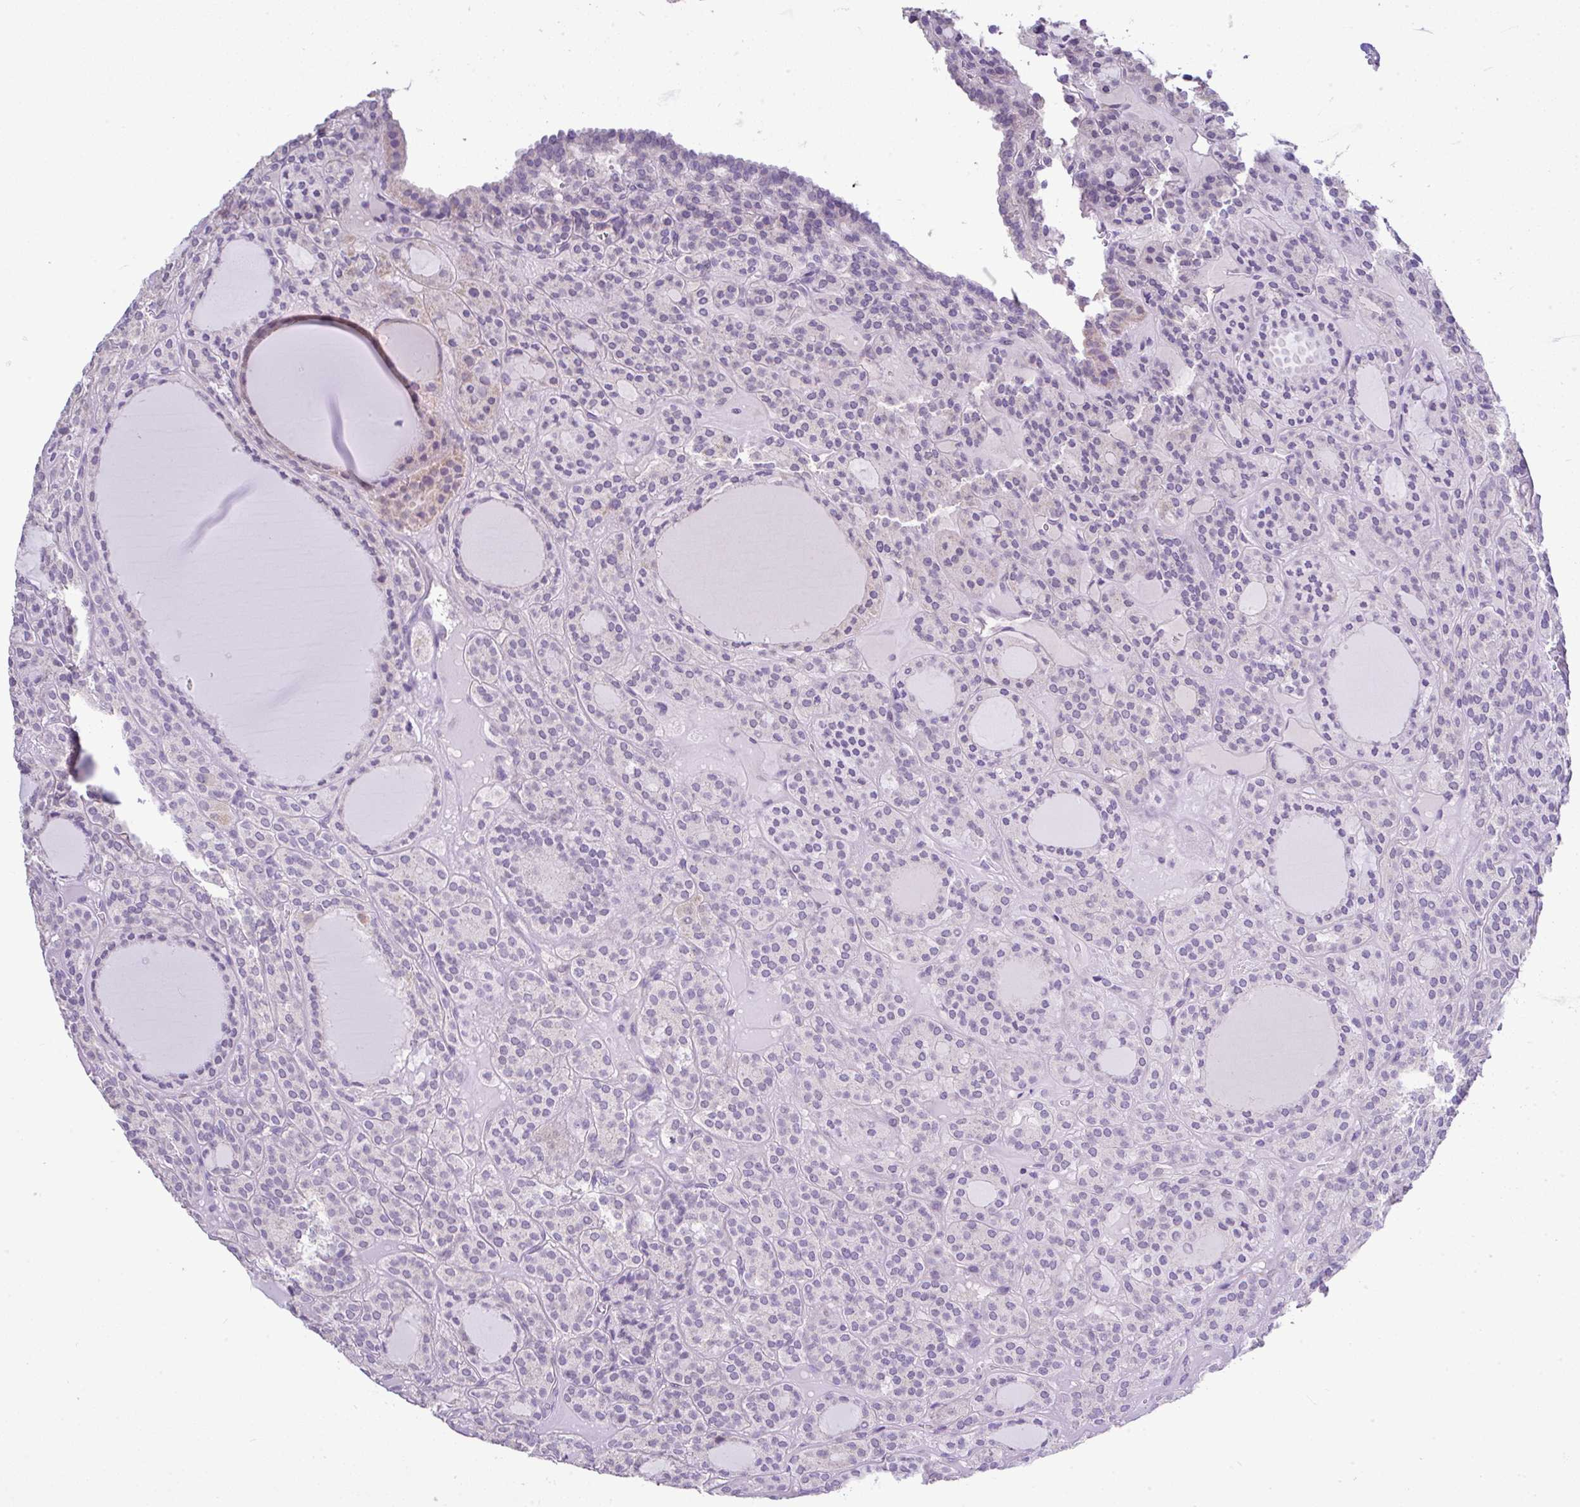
{"staining": {"intensity": "negative", "quantity": "none", "location": "none"}, "tissue": "thyroid cancer", "cell_type": "Tumor cells", "image_type": "cancer", "snomed": [{"axis": "morphology", "description": "Follicular adenoma carcinoma, NOS"}, {"axis": "topography", "description": "Thyroid gland"}], "caption": "Immunohistochemistry micrograph of follicular adenoma carcinoma (thyroid) stained for a protein (brown), which displays no staining in tumor cells.", "gene": "CTU1", "patient": {"sex": "female", "age": 63}}